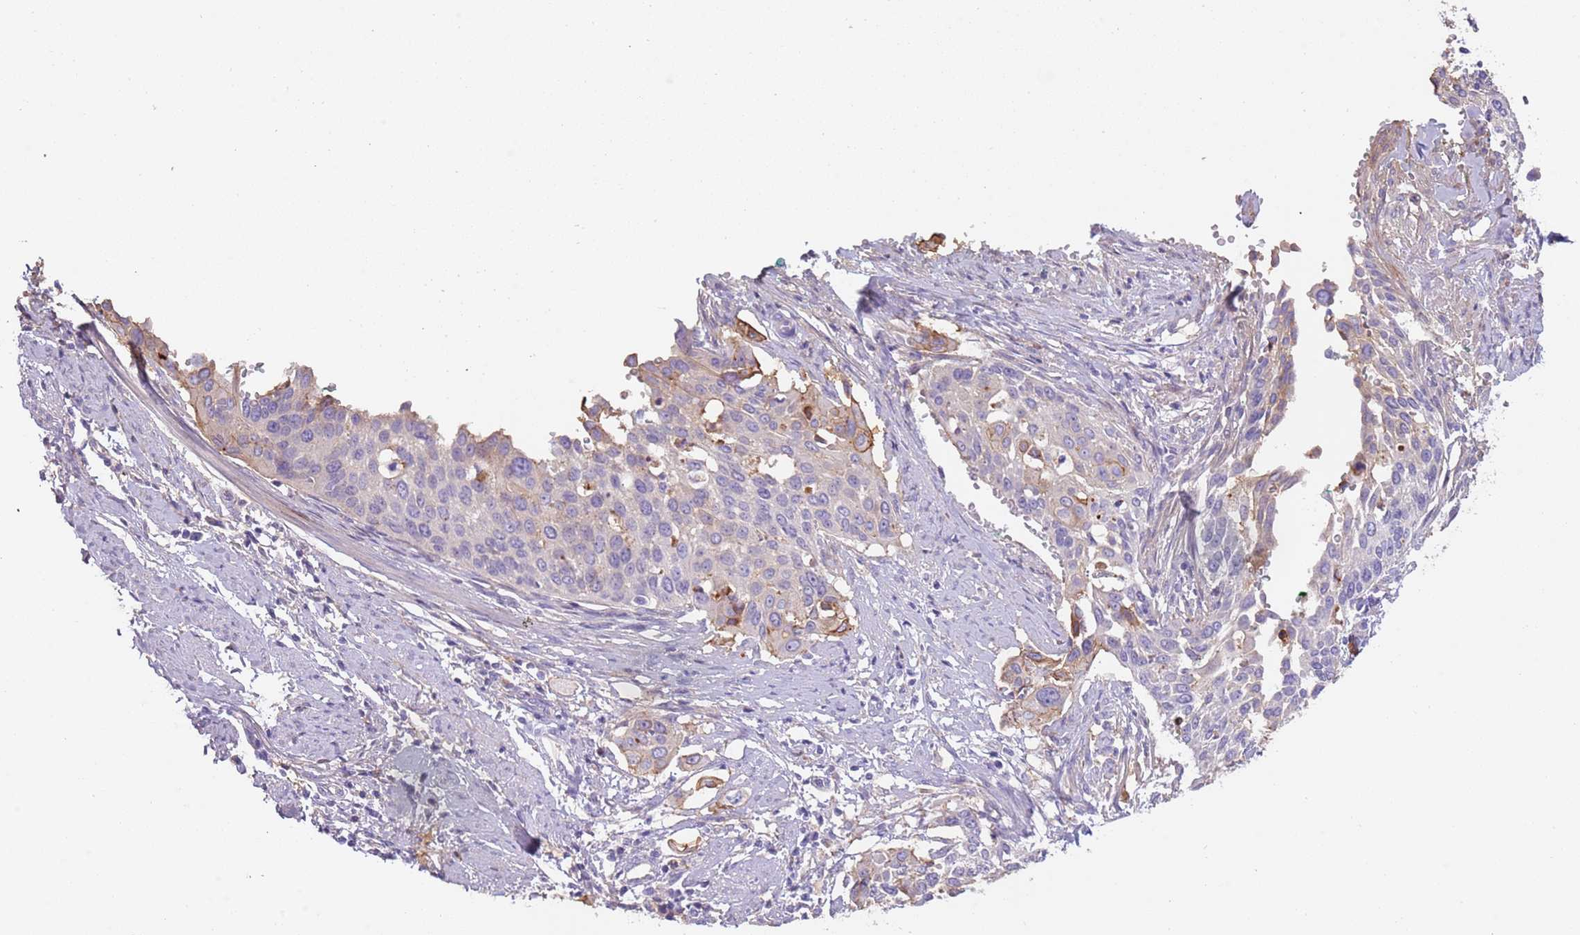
{"staining": {"intensity": "negative", "quantity": "none", "location": "none"}, "tissue": "cervical cancer", "cell_type": "Tumor cells", "image_type": "cancer", "snomed": [{"axis": "morphology", "description": "Squamous cell carcinoma, NOS"}, {"axis": "topography", "description": "Cervix"}], "caption": "An immunohistochemistry (IHC) photomicrograph of squamous cell carcinoma (cervical) is shown. There is no staining in tumor cells of squamous cell carcinoma (cervical).", "gene": "NBPF3", "patient": {"sex": "female", "age": 44}}